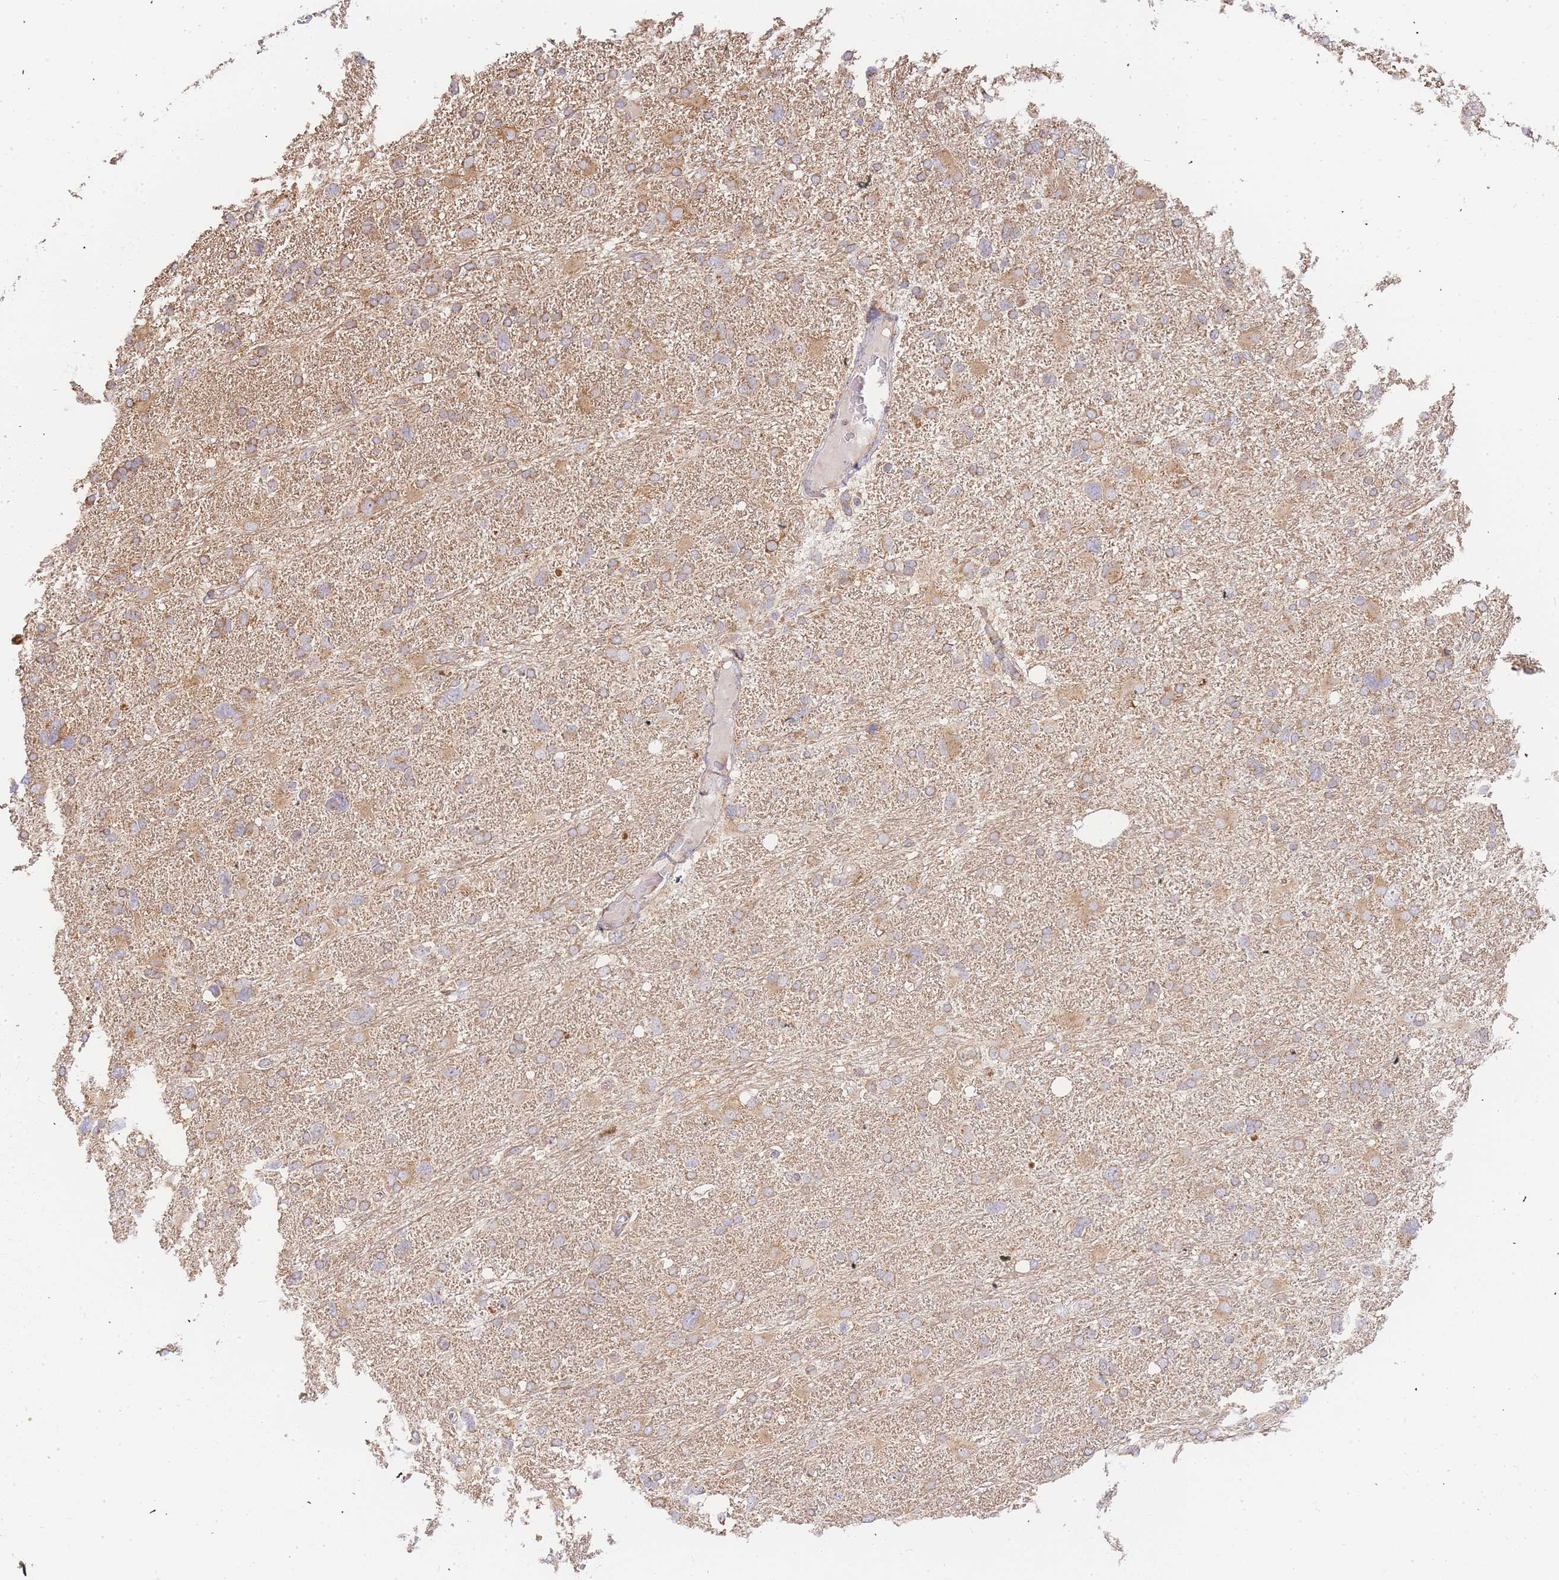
{"staining": {"intensity": "moderate", "quantity": "25%-75%", "location": "cytoplasmic/membranous"}, "tissue": "glioma", "cell_type": "Tumor cells", "image_type": "cancer", "snomed": [{"axis": "morphology", "description": "Glioma, malignant, High grade"}, {"axis": "topography", "description": "Brain"}], "caption": "The photomicrograph displays immunohistochemical staining of malignant high-grade glioma. There is moderate cytoplasmic/membranous expression is seen in approximately 25%-75% of tumor cells. (brown staining indicates protein expression, while blue staining denotes nuclei).", "gene": "ADCY9", "patient": {"sex": "male", "age": 61}}